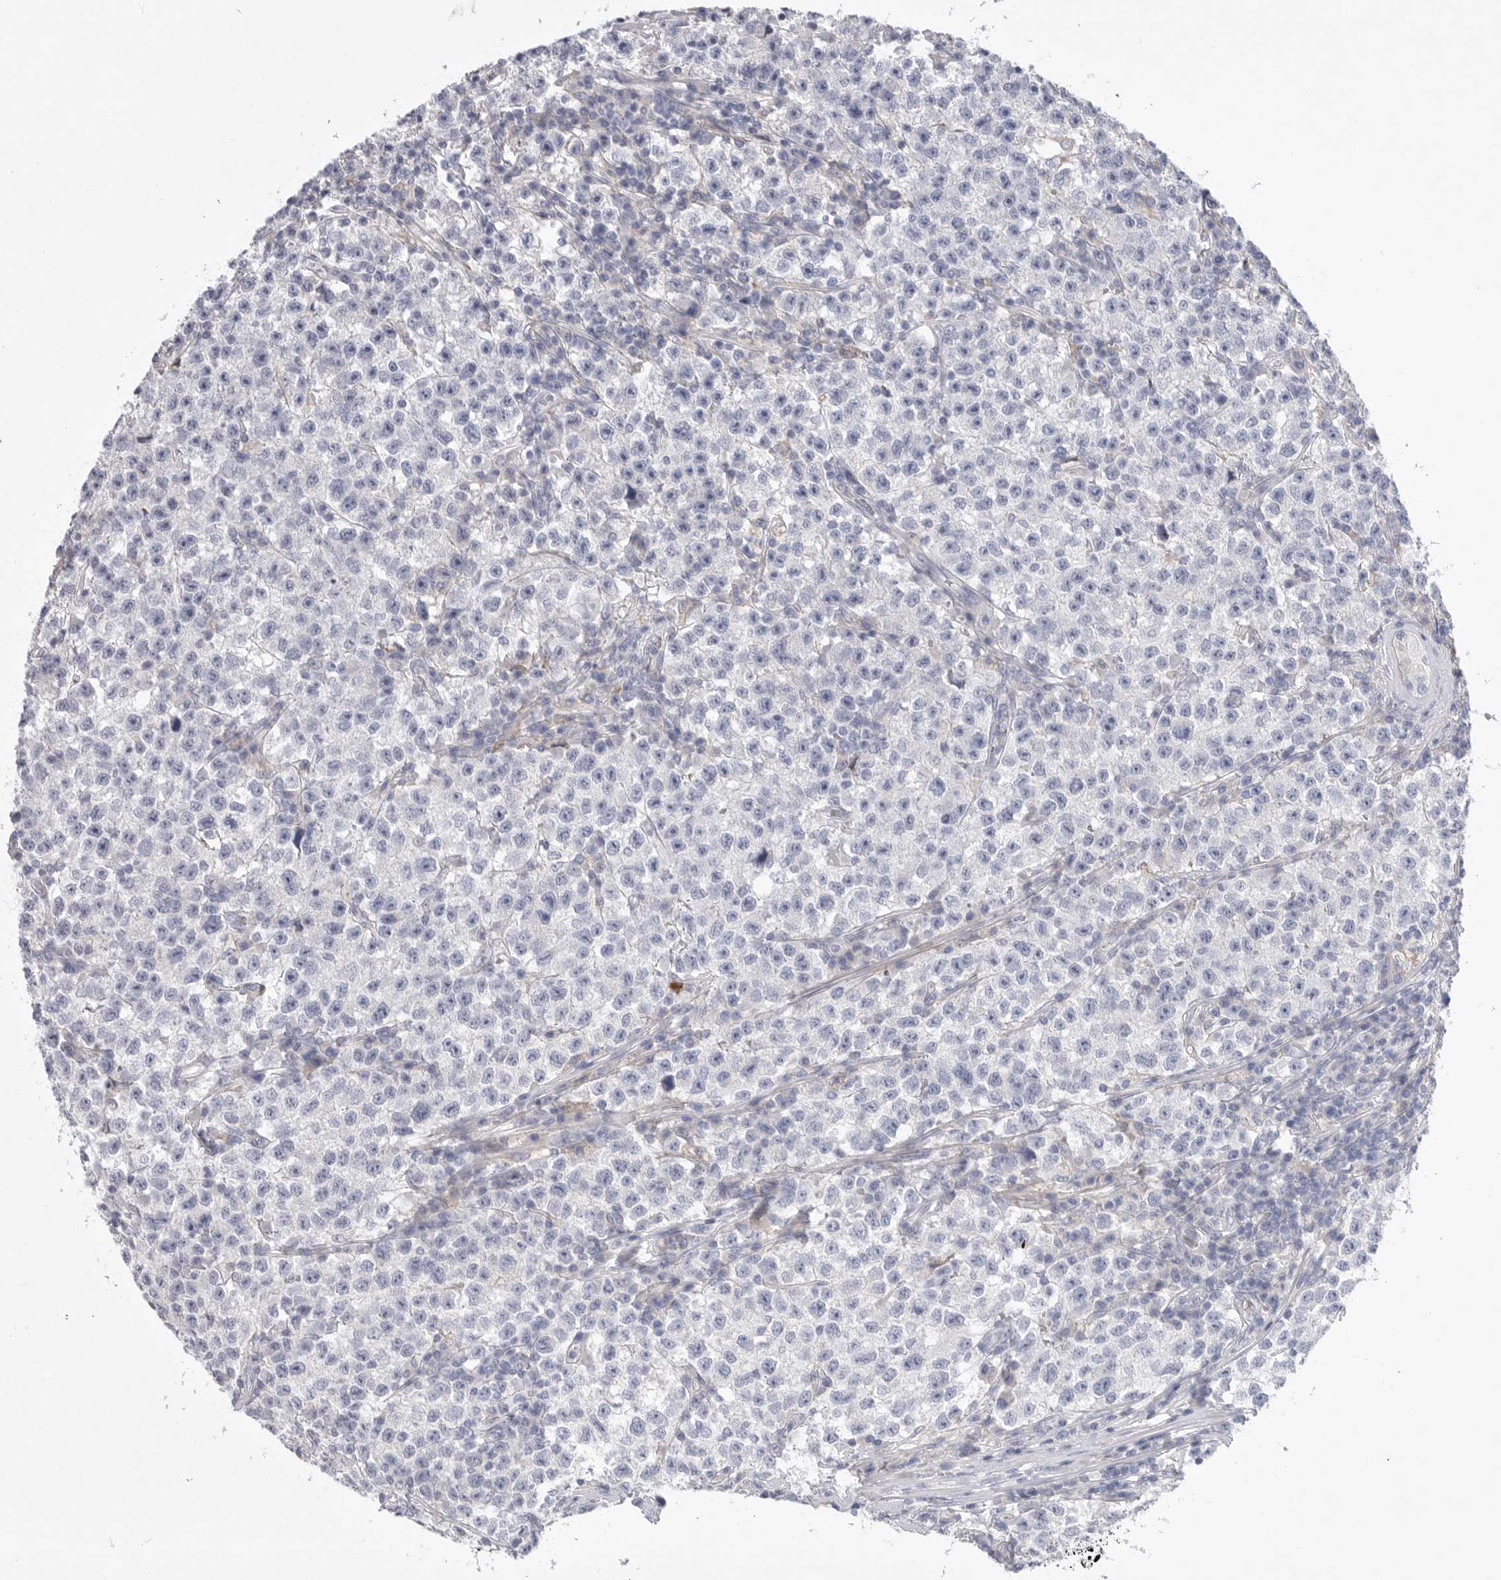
{"staining": {"intensity": "negative", "quantity": "none", "location": "none"}, "tissue": "testis cancer", "cell_type": "Tumor cells", "image_type": "cancer", "snomed": [{"axis": "morphology", "description": "Seminoma, NOS"}, {"axis": "topography", "description": "Testis"}], "caption": "Tumor cells are negative for protein expression in human seminoma (testis).", "gene": "CAMK2B", "patient": {"sex": "male", "age": 22}}